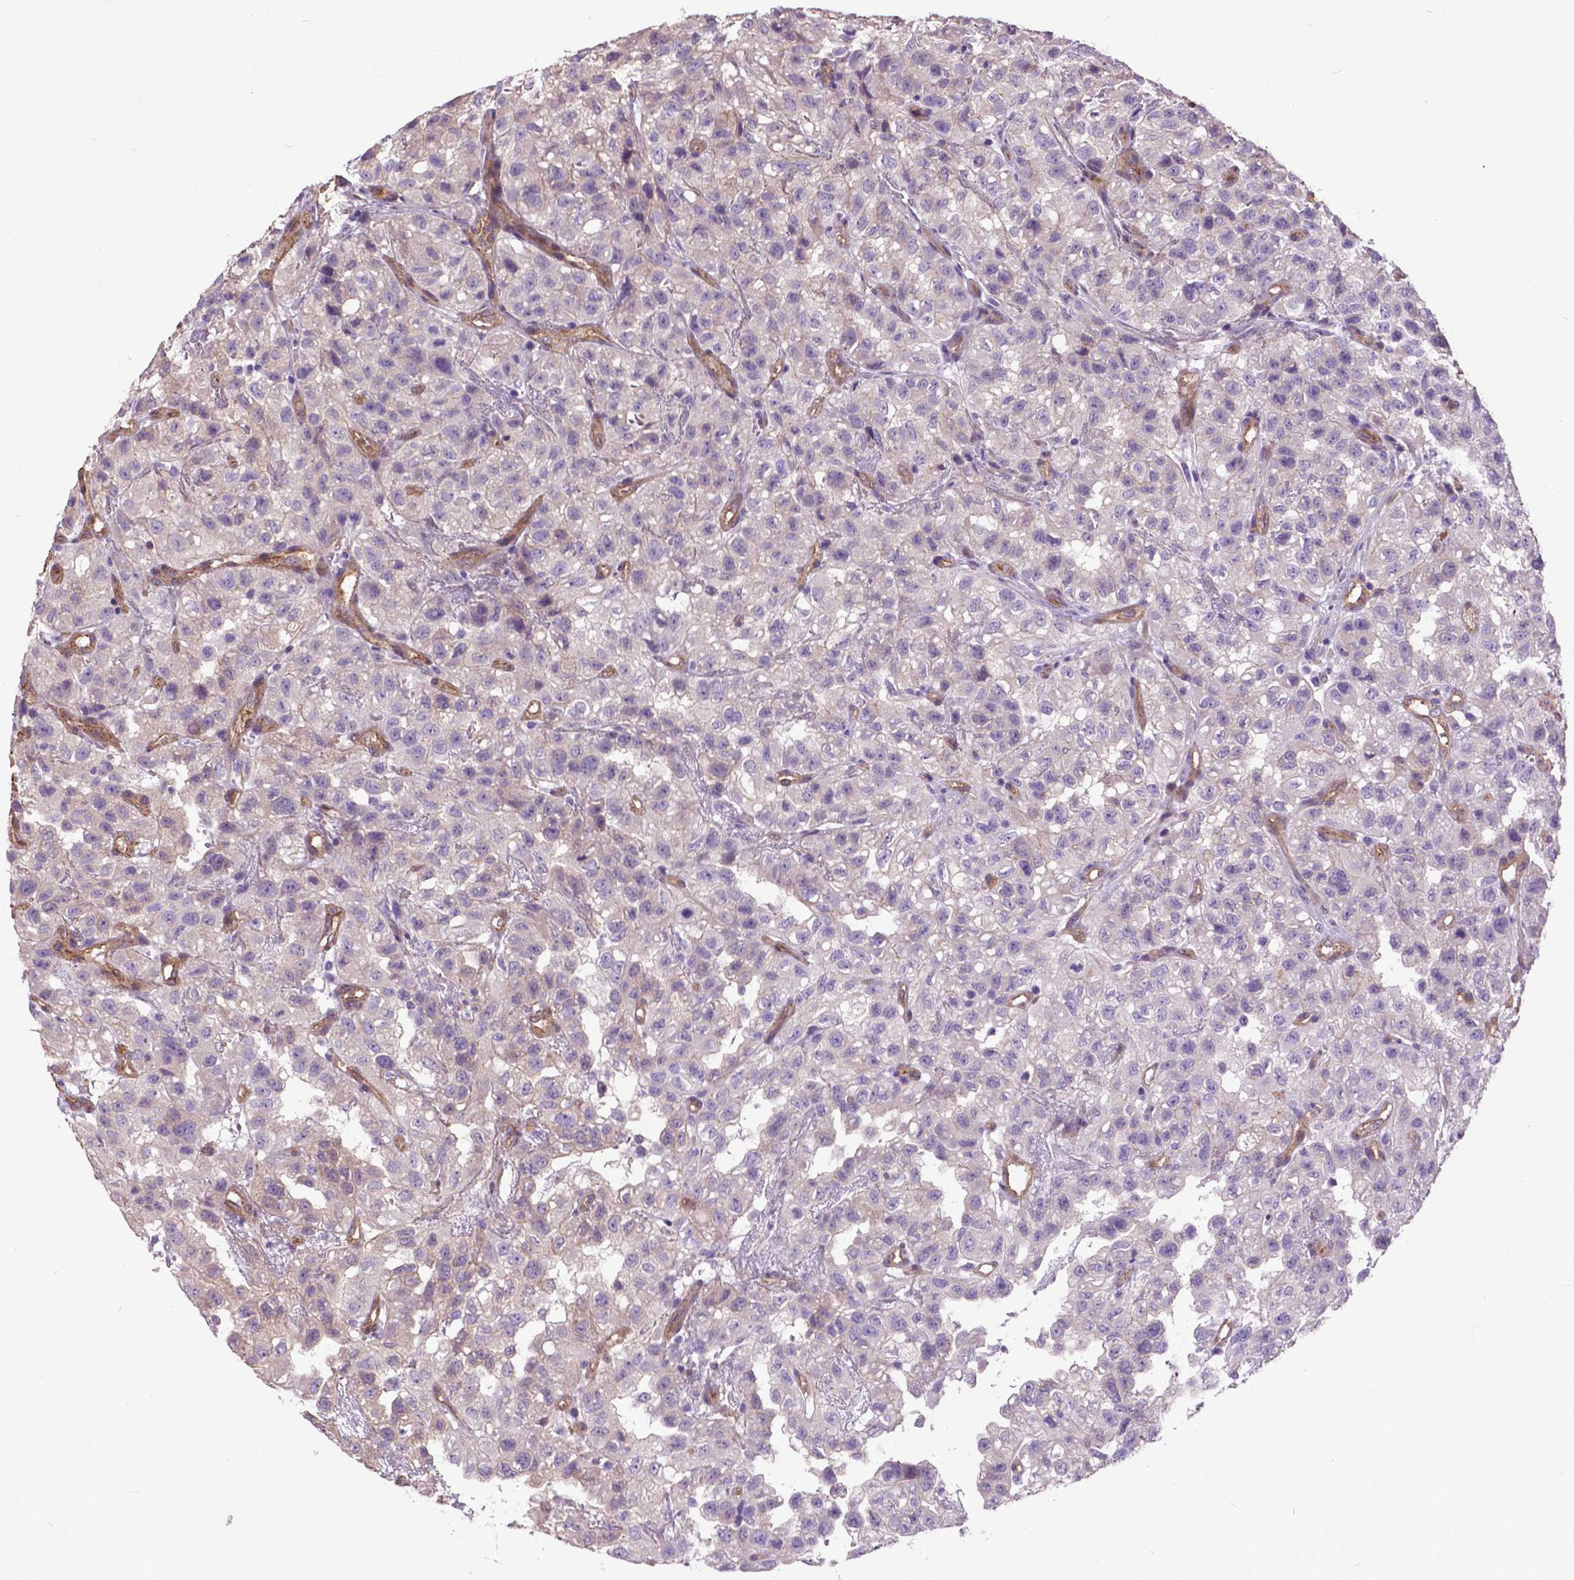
{"staining": {"intensity": "negative", "quantity": "none", "location": "none"}, "tissue": "renal cancer", "cell_type": "Tumor cells", "image_type": "cancer", "snomed": [{"axis": "morphology", "description": "Adenocarcinoma, NOS"}, {"axis": "topography", "description": "Kidney"}], "caption": "A histopathology image of human renal adenocarcinoma is negative for staining in tumor cells.", "gene": "PDLIM1", "patient": {"sex": "male", "age": 64}}